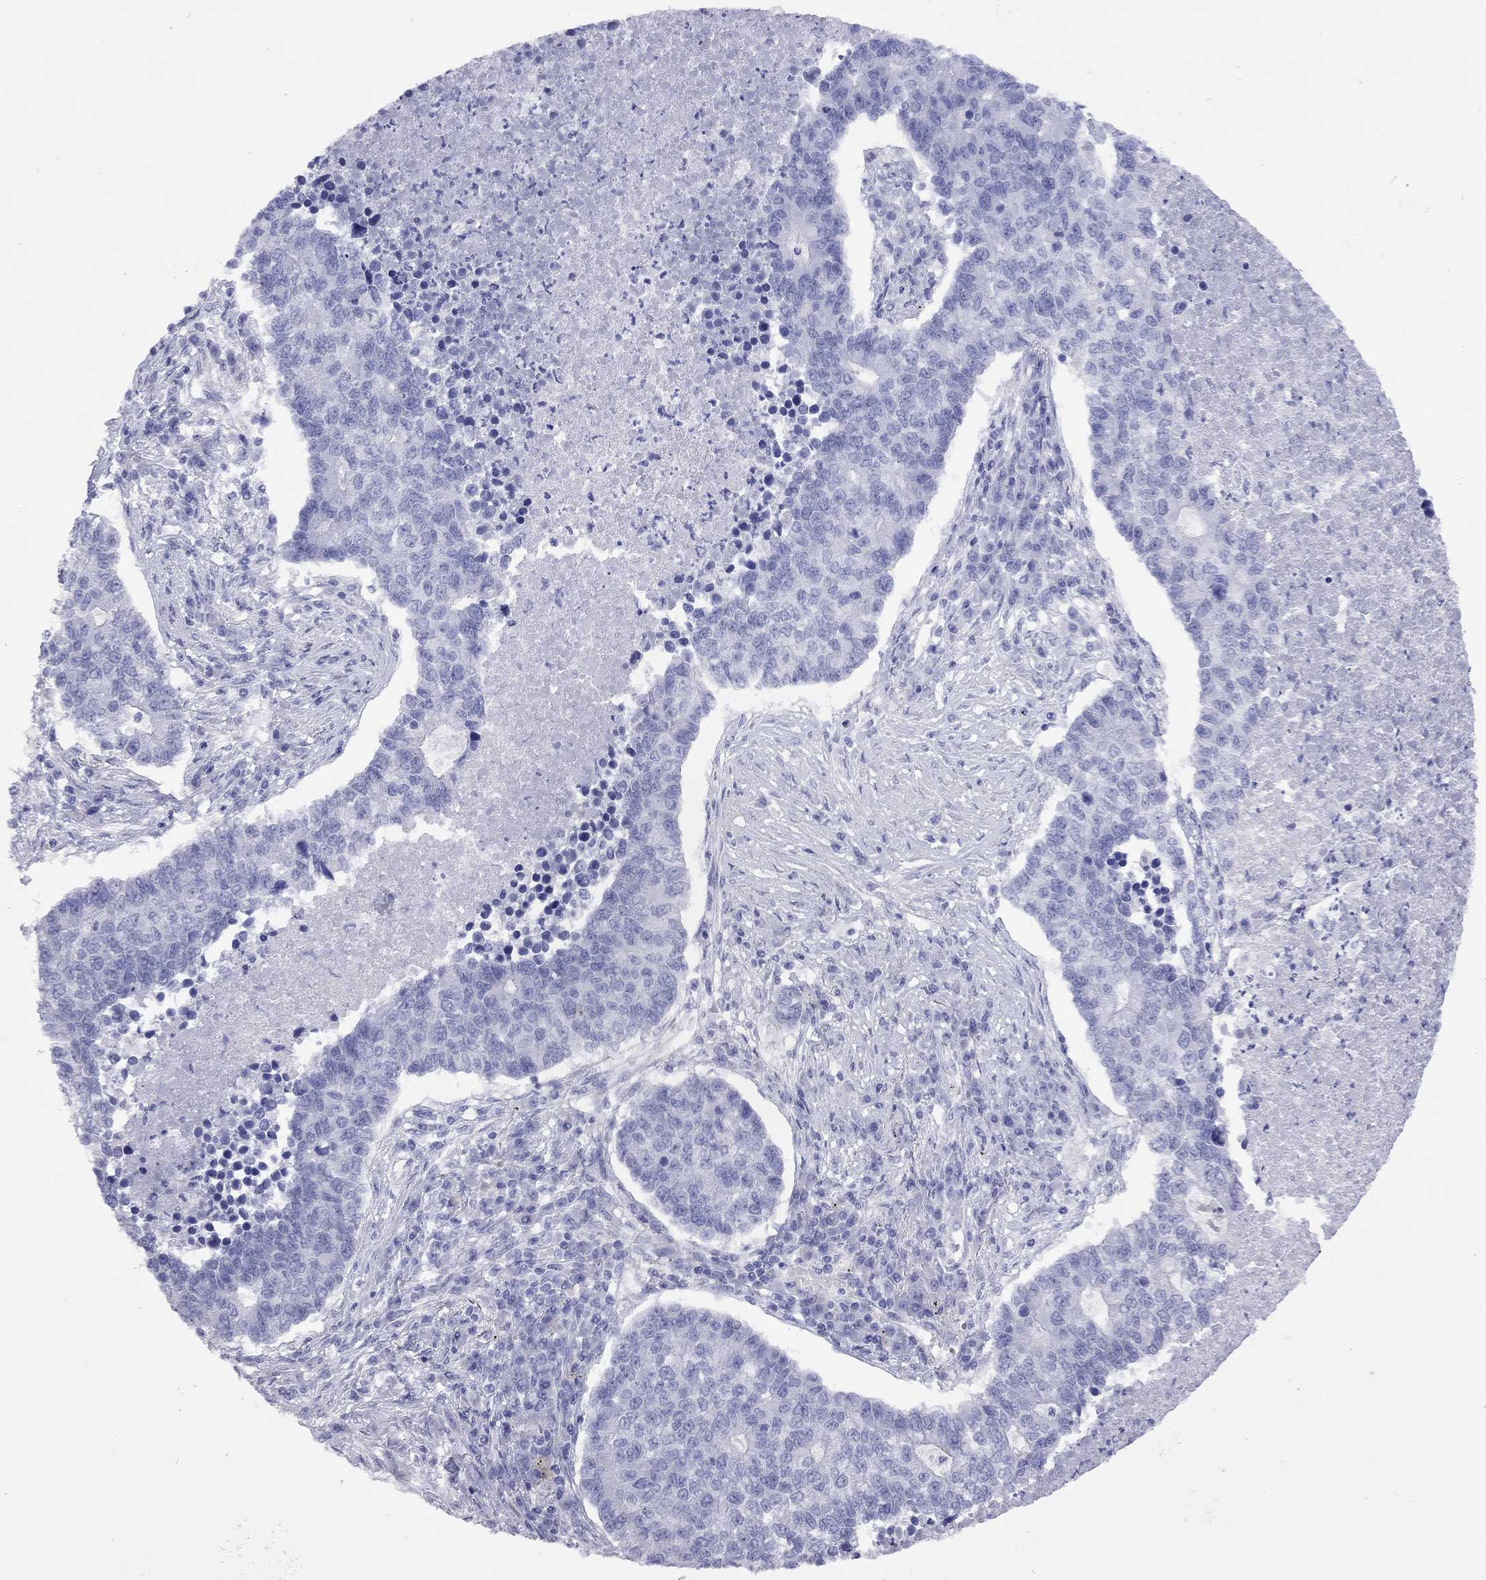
{"staining": {"intensity": "negative", "quantity": "none", "location": "none"}, "tissue": "lung cancer", "cell_type": "Tumor cells", "image_type": "cancer", "snomed": [{"axis": "morphology", "description": "Adenocarcinoma, NOS"}, {"axis": "topography", "description": "Lung"}], "caption": "Tumor cells are negative for brown protein staining in lung cancer.", "gene": "KIAA2012", "patient": {"sex": "male", "age": 57}}